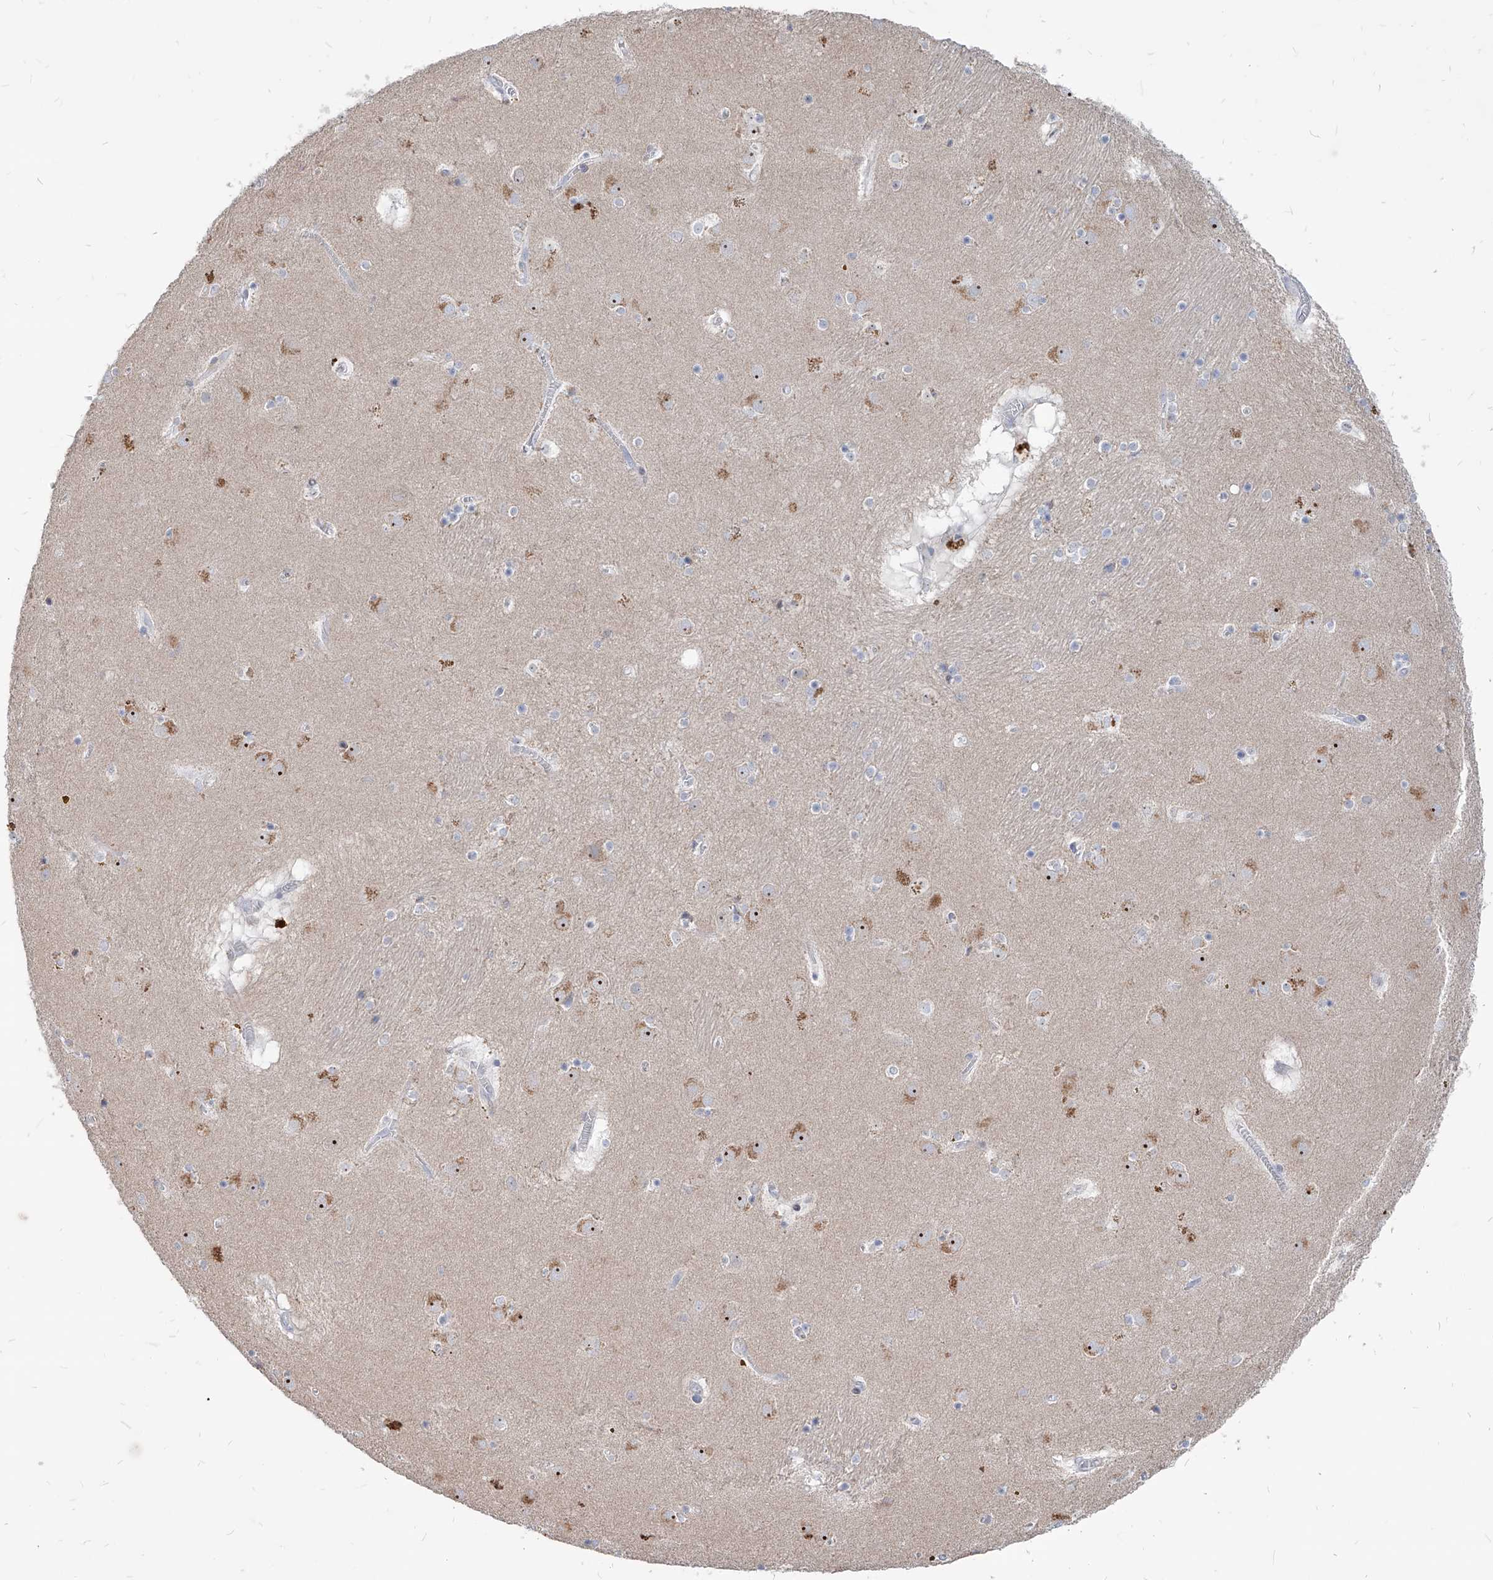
{"staining": {"intensity": "negative", "quantity": "none", "location": "none"}, "tissue": "caudate", "cell_type": "Glial cells", "image_type": "normal", "snomed": [{"axis": "morphology", "description": "Normal tissue, NOS"}, {"axis": "topography", "description": "Lateral ventricle wall"}], "caption": "High power microscopy image of an IHC photomicrograph of unremarkable caudate, revealing no significant expression in glial cells. Nuclei are stained in blue.", "gene": "AGPS", "patient": {"sex": "male", "age": 70}}